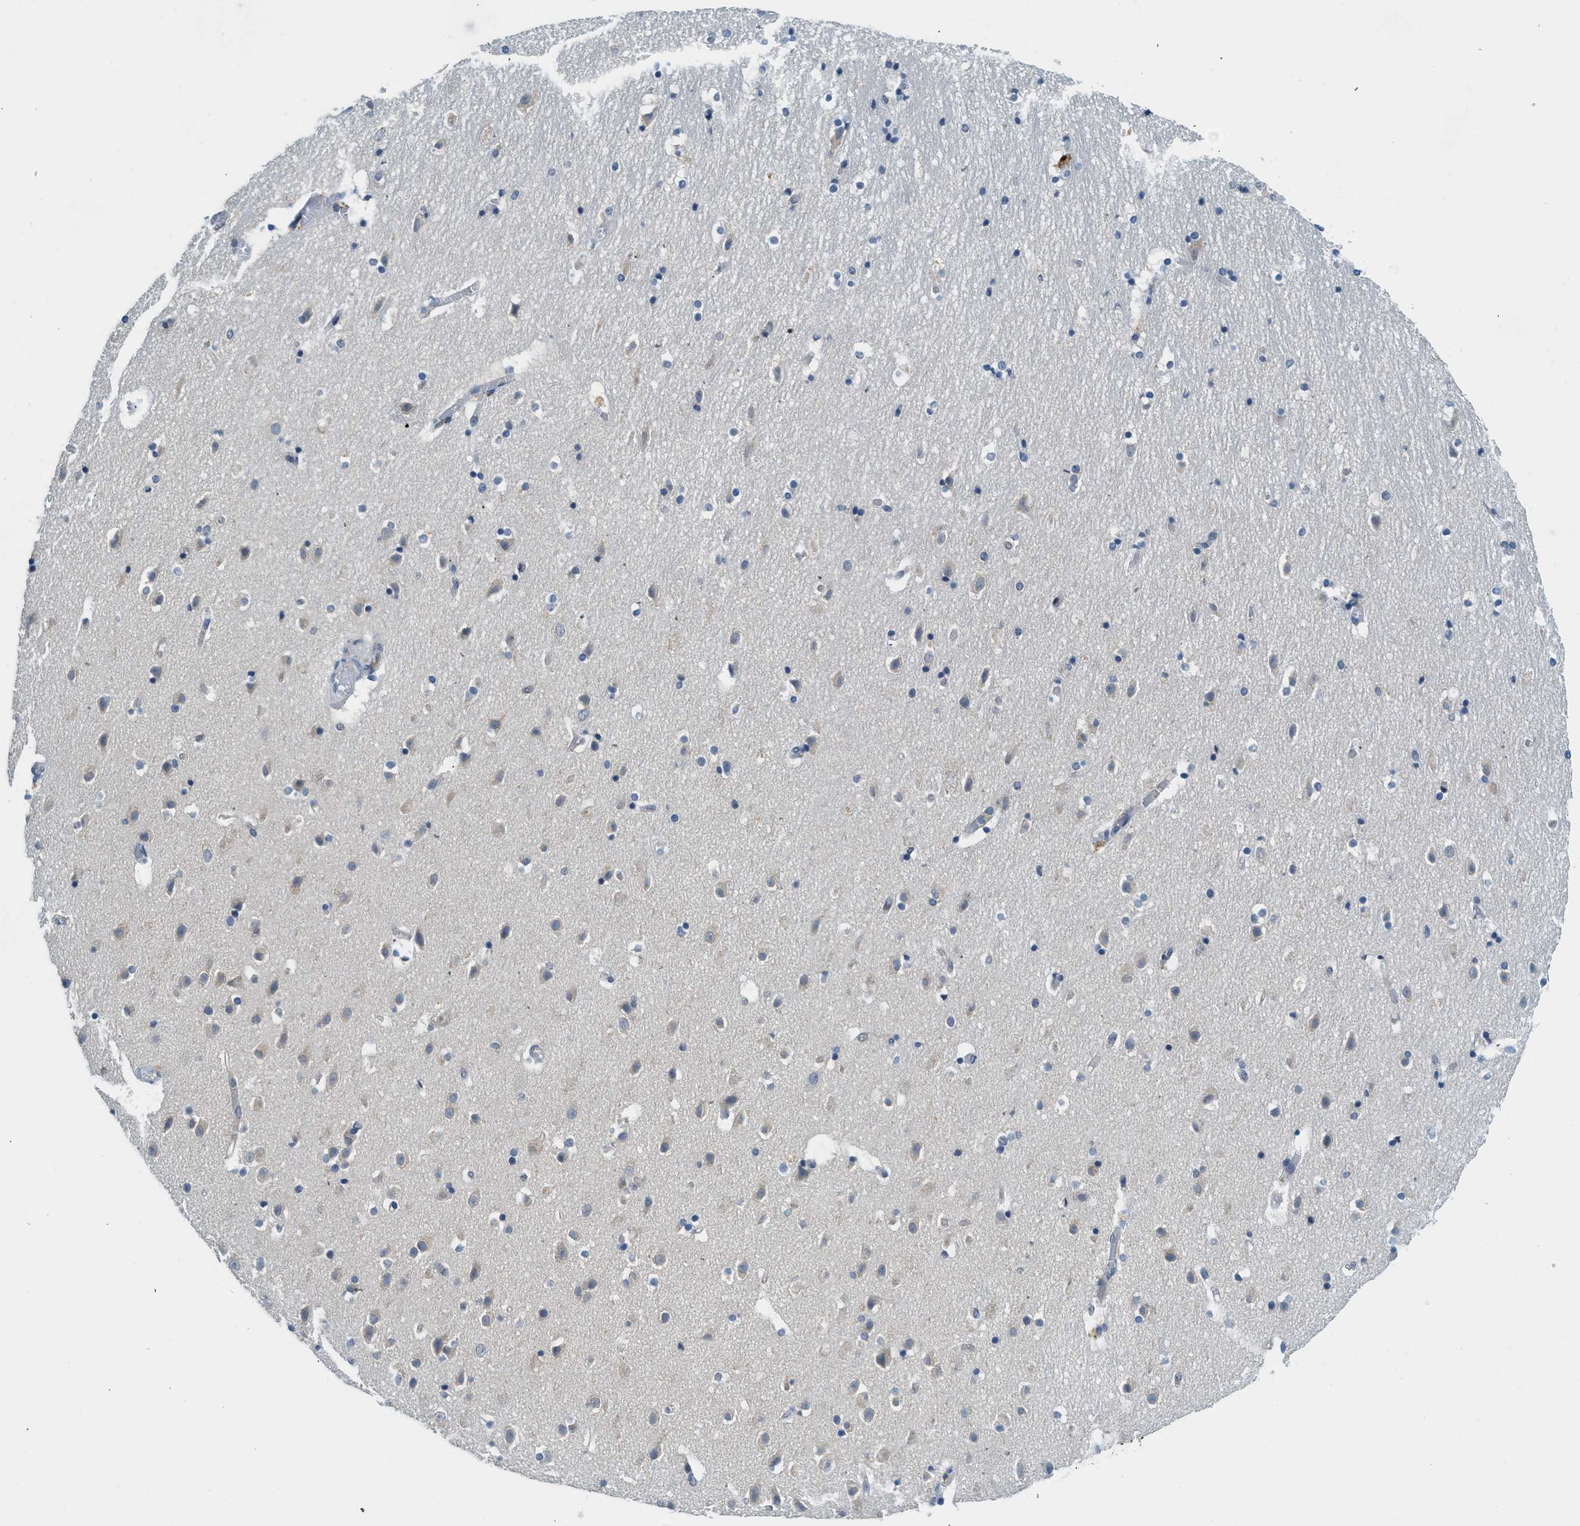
{"staining": {"intensity": "weak", "quantity": "<25%", "location": "cytoplasmic/membranous"}, "tissue": "hippocampus", "cell_type": "Glial cells", "image_type": "normal", "snomed": [{"axis": "morphology", "description": "Normal tissue, NOS"}, {"axis": "topography", "description": "Hippocampus"}], "caption": "Immunohistochemistry (IHC) micrograph of unremarkable hippocampus stained for a protein (brown), which displays no staining in glial cells. (Brightfield microscopy of DAB (3,3'-diaminobenzidine) immunohistochemistry (IHC) at high magnification).", "gene": "BCAP31", "patient": {"sex": "male", "age": 45}}